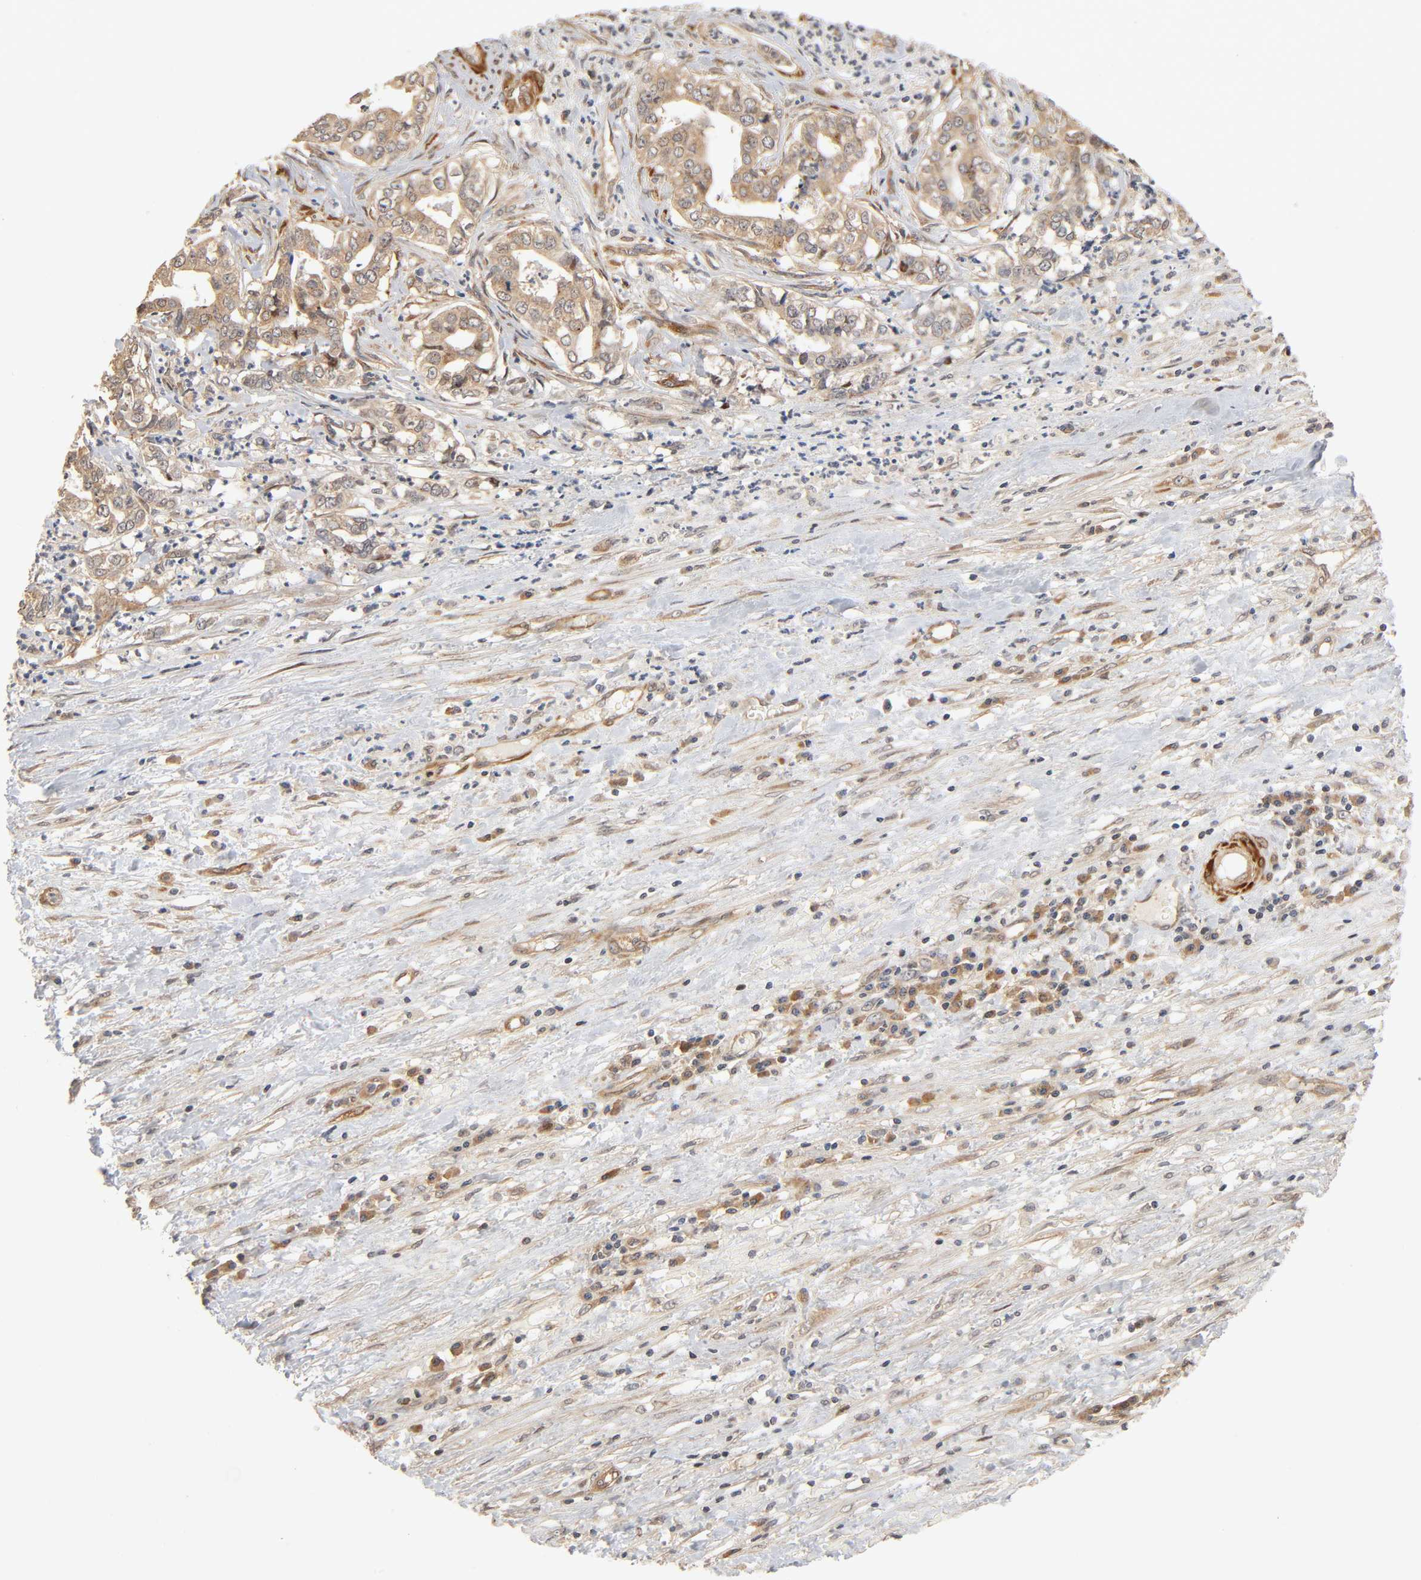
{"staining": {"intensity": "moderate", "quantity": ">75%", "location": "cytoplasmic/membranous,nuclear"}, "tissue": "liver cancer", "cell_type": "Tumor cells", "image_type": "cancer", "snomed": [{"axis": "morphology", "description": "Cholangiocarcinoma"}, {"axis": "topography", "description": "Liver"}], "caption": "Liver cancer stained with immunohistochemistry (IHC) reveals moderate cytoplasmic/membranous and nuclear positivity in approximately >75% of tumor cells.", "gene": "NEMF", "patient": {"sex": "female", "age": 61}}